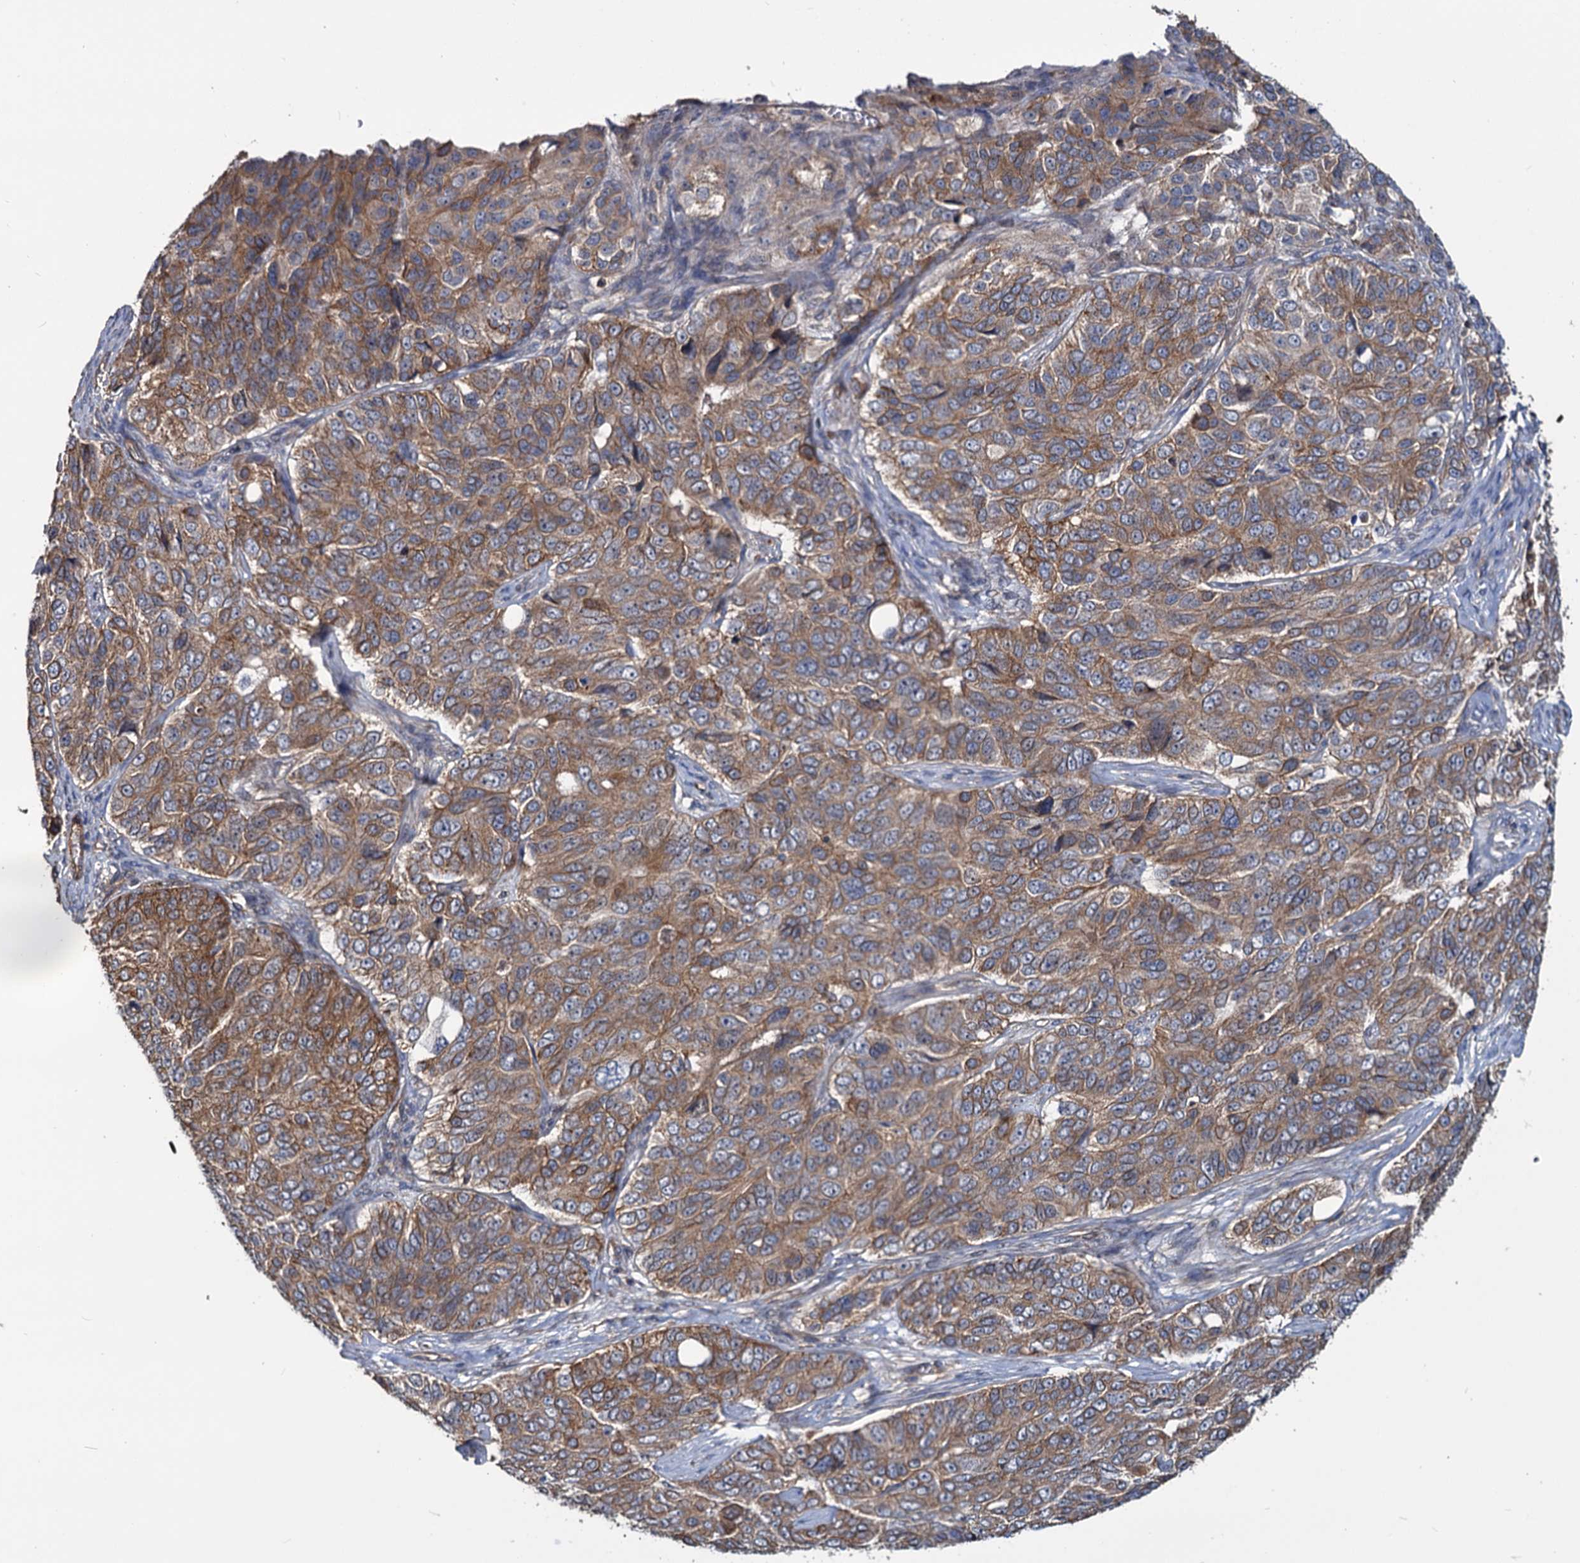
{"staining": {"intensity": "moderate", "quantity": ">75%", "location": "cytoplasmic/membranous"}, "tissue": "ovarian cancer", "cell_type": "Tumor cells", "image_type": "cancer", "snomed": [{"axis": "morphology", "description": "Carcinoma, endometroid"}, {"axis": "topography", "description": "Ovary"}], "caption": "A brown stain labels moderate cytoplasmic/membranous expression of a protein in ovarian cancer (endometroid carcinoma) tumor cells.", "gene": "IDI1", "patient": {"sex": "female", "age": 51}}